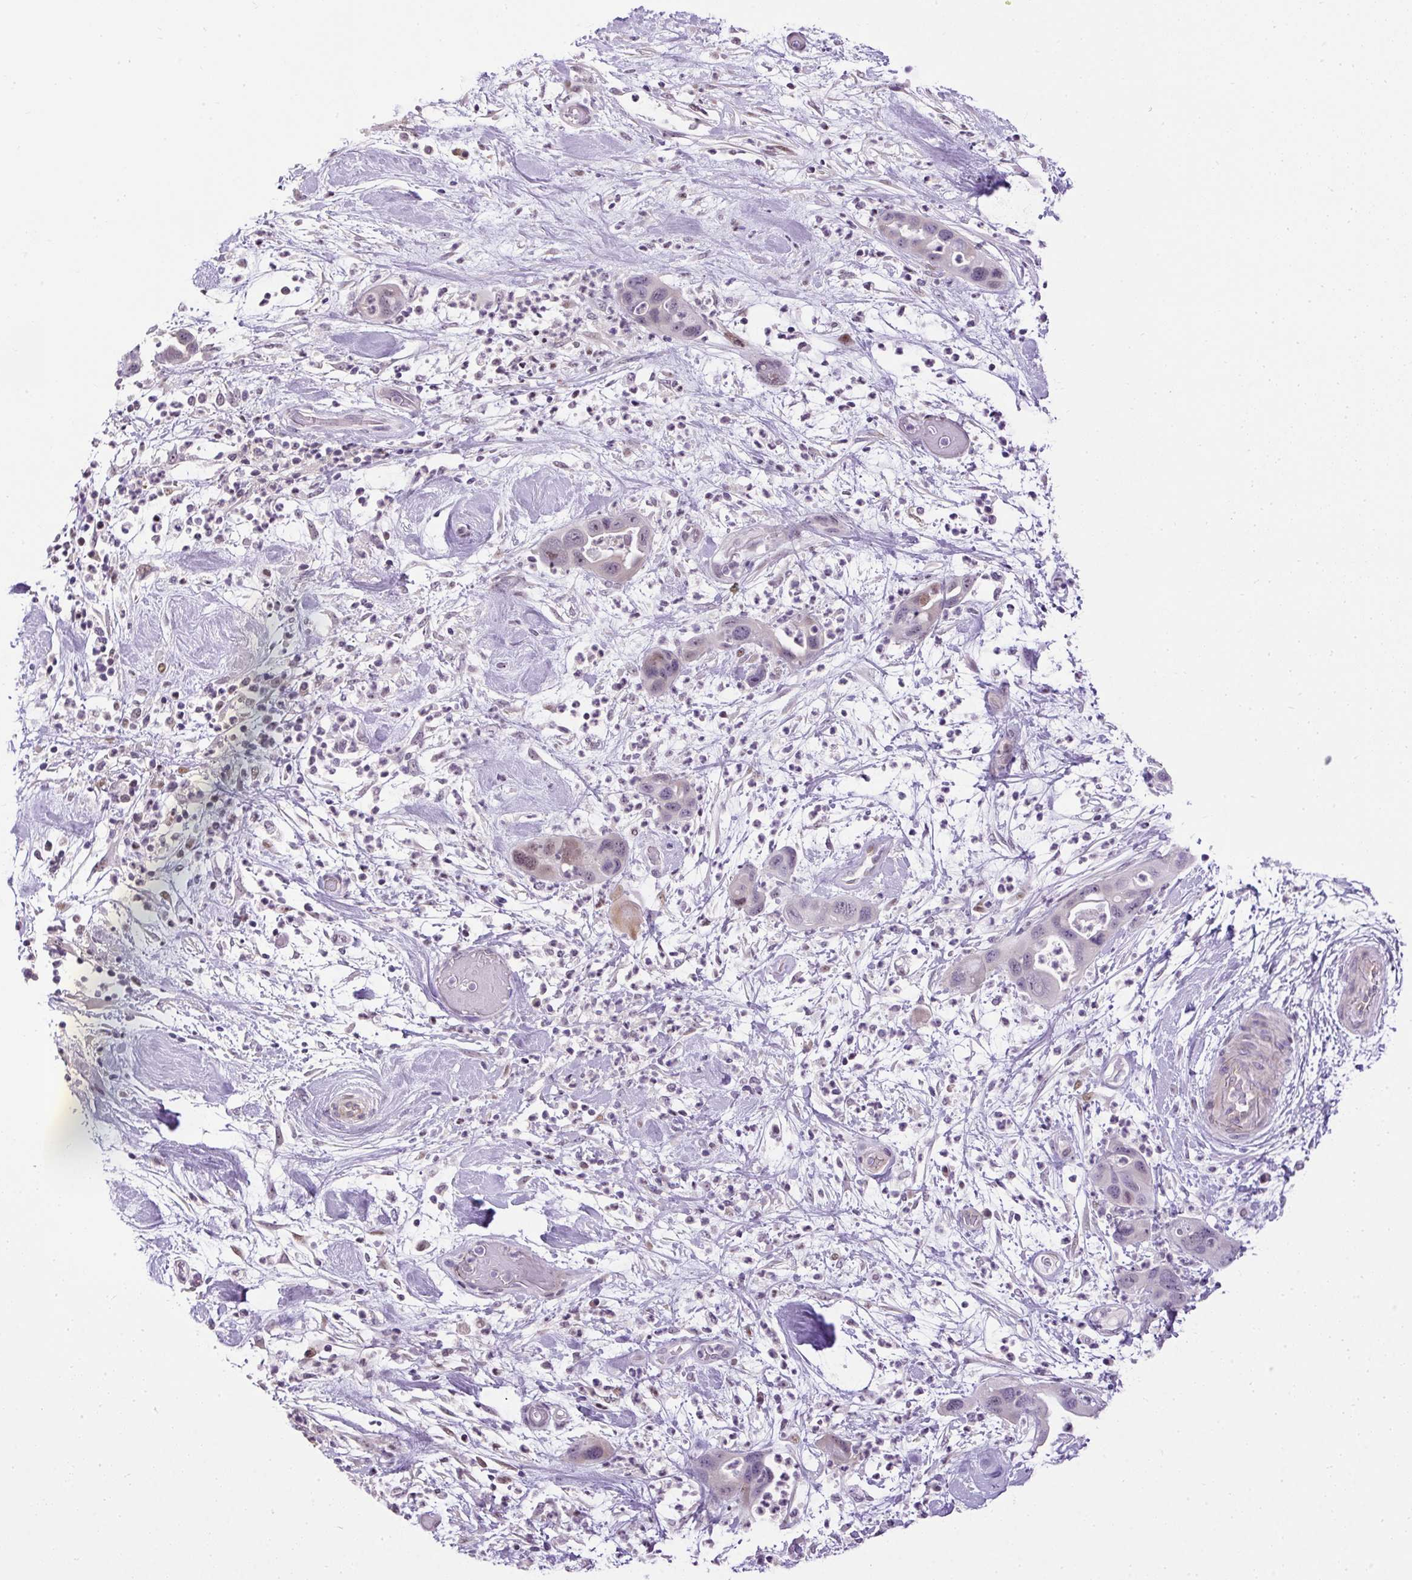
{"staining": {"intensity": "weak", "quantity": "<25%", "location": "nuclear"}, "tissue": "pancreatic cancer", "cell_type": "Tumor cells", "image_type": "cancer", "snomed": [{"axis": "morphology", "description": "Adenocarcinoma, NOS"}, {"axis": "topography", "description": "Pancreas"}], "caption": "IHC photomicrograph of human pancreatic adenocarcinoma stained for a protein (brown), which exhibits no positivity in tumor cells.", "gene": "ARHGEF18", "patient": {"sex": "female", "age": 71}}